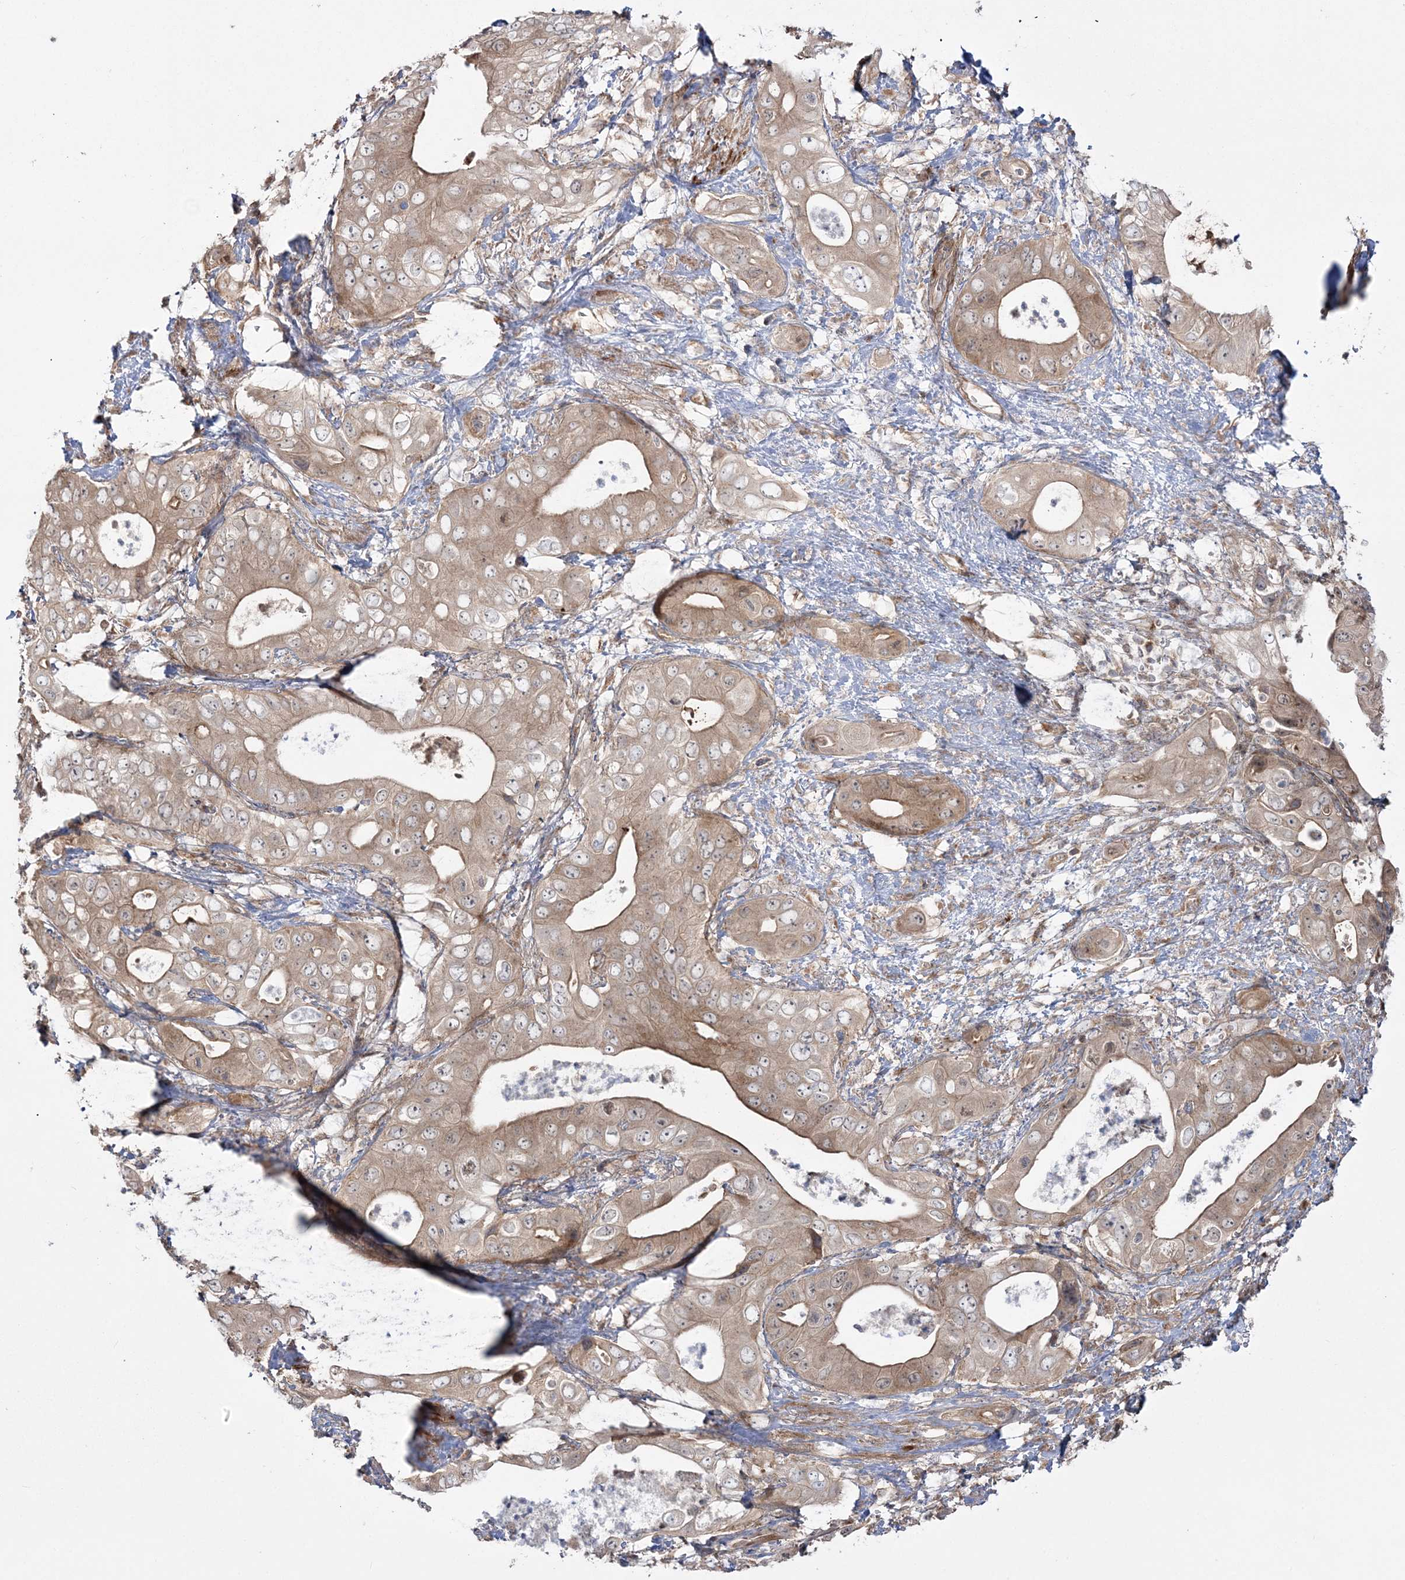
{"staining": {"intensity": "weak", "quantity": ">75%", "location": "cytoplasmic/membranous"}, "tissue": "pancreatic cancer", "cell_type": "Tumor cells", "image_type": "cancer", "snomed": [{"axis": "morphology", "description": "Adenocarcinoma, NOS"}, {"axis": "topography", "description": "Pancreas"}], "caption": "IHC (DAB (3,3'-diaminobenzidine)) staining of human pancreatic cancer exhibits weak cytoplasmic/membranous protein staining in approximately >75% of tumor cells. (DAB IHC with brightfield microscopy, high magnification).", "gene": "MOCS2", "patient": {"sex": "female", "age": 78}}